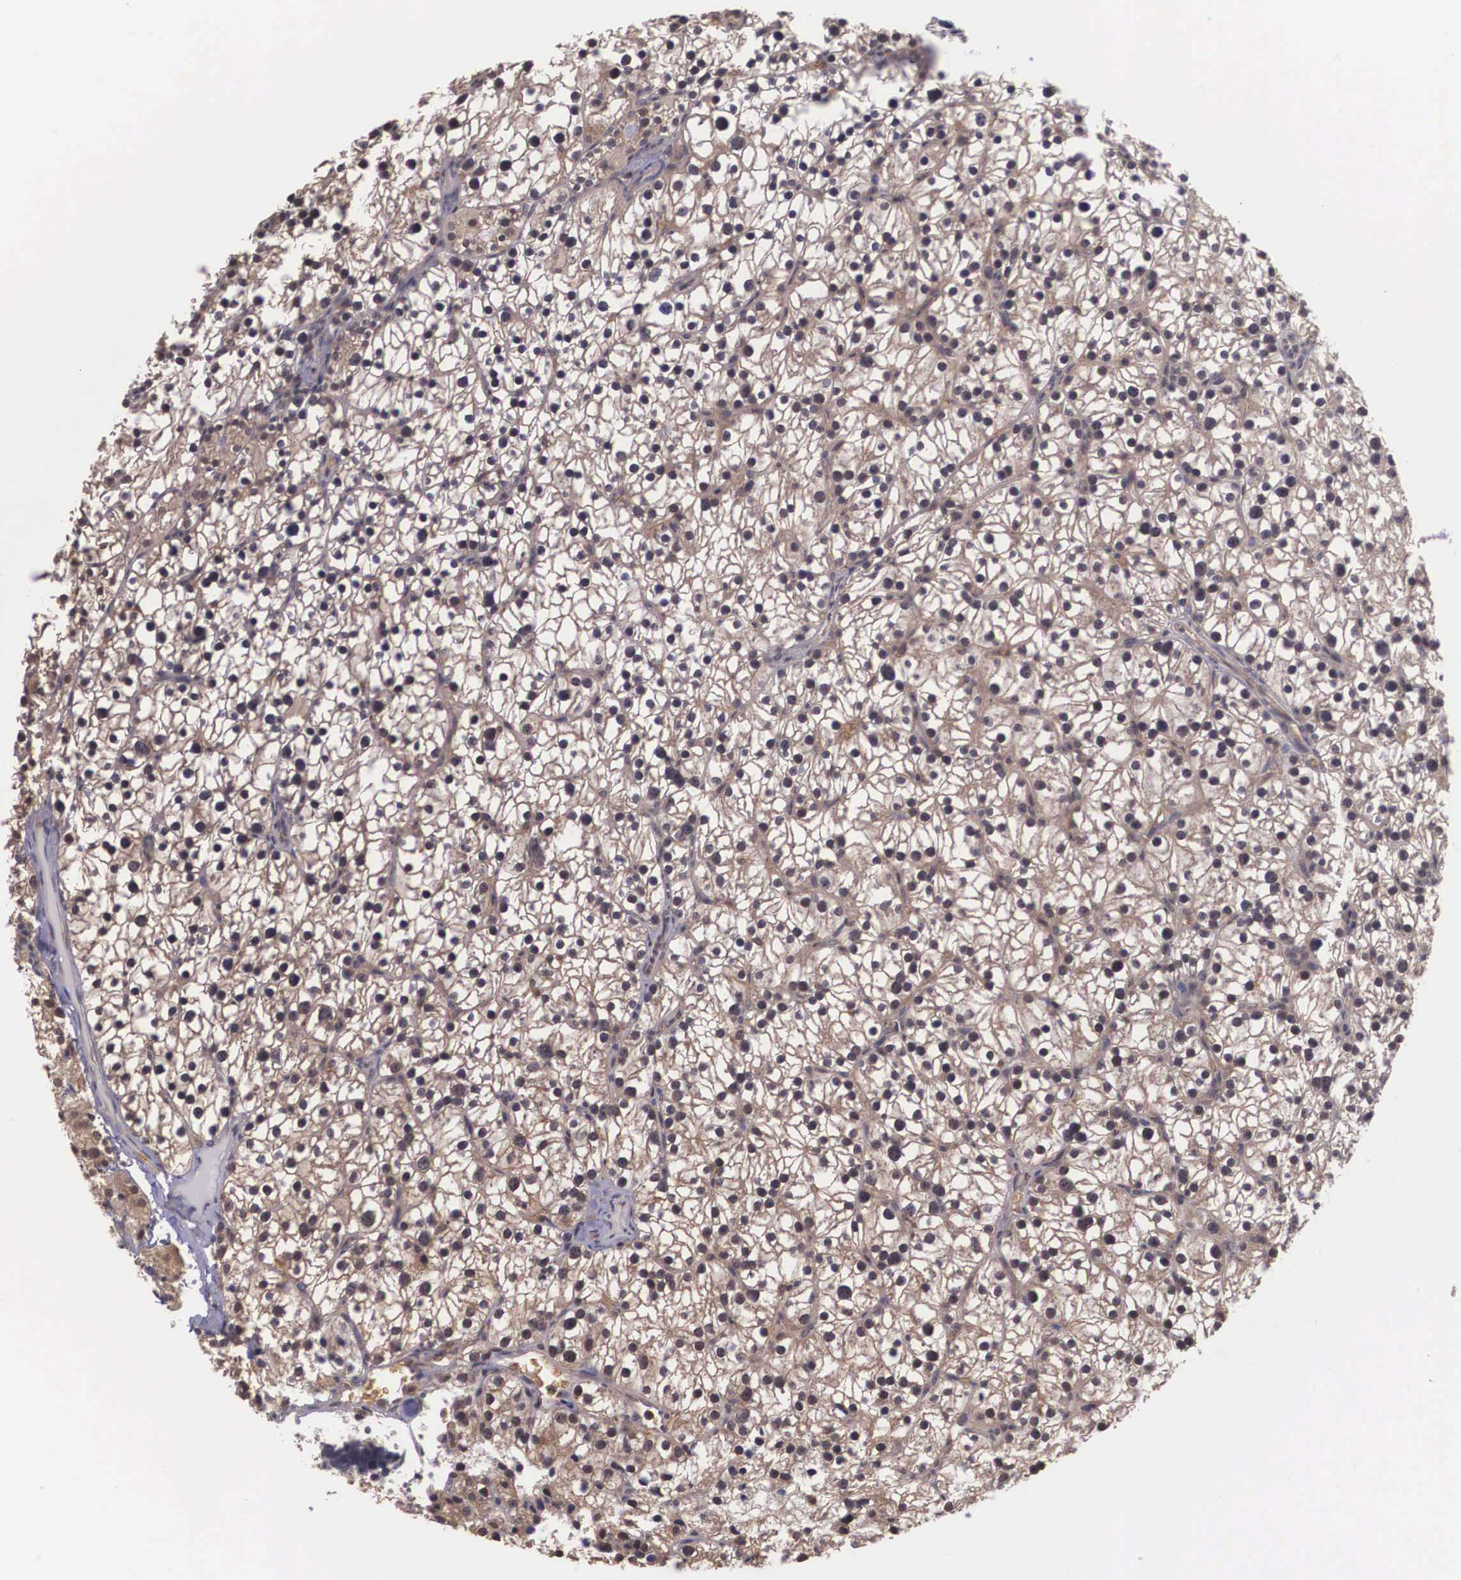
{"staining": {"intensity": "weak", "quantity": ">75%", "location": "cytoplasmic/membranous"}, "tissue": "parathyroid gland", "cell_type": "Glandular cells", "image_type": "normal", "snomed": [{"axis": "morphology", "description": "Normal tissue, NOS"}, {"axis": "topography", "description": "Parathyroid gland"}], "caption": "Immunohistochemical staining of benign human parathyroid gland displays low levels of weak cytoplasmic/membranous positivity in approximately >75% of glandular cells. Nuclei are stained in blue.", "gene": "VASH1", "patient": {"sex": "female", "age": 54}}